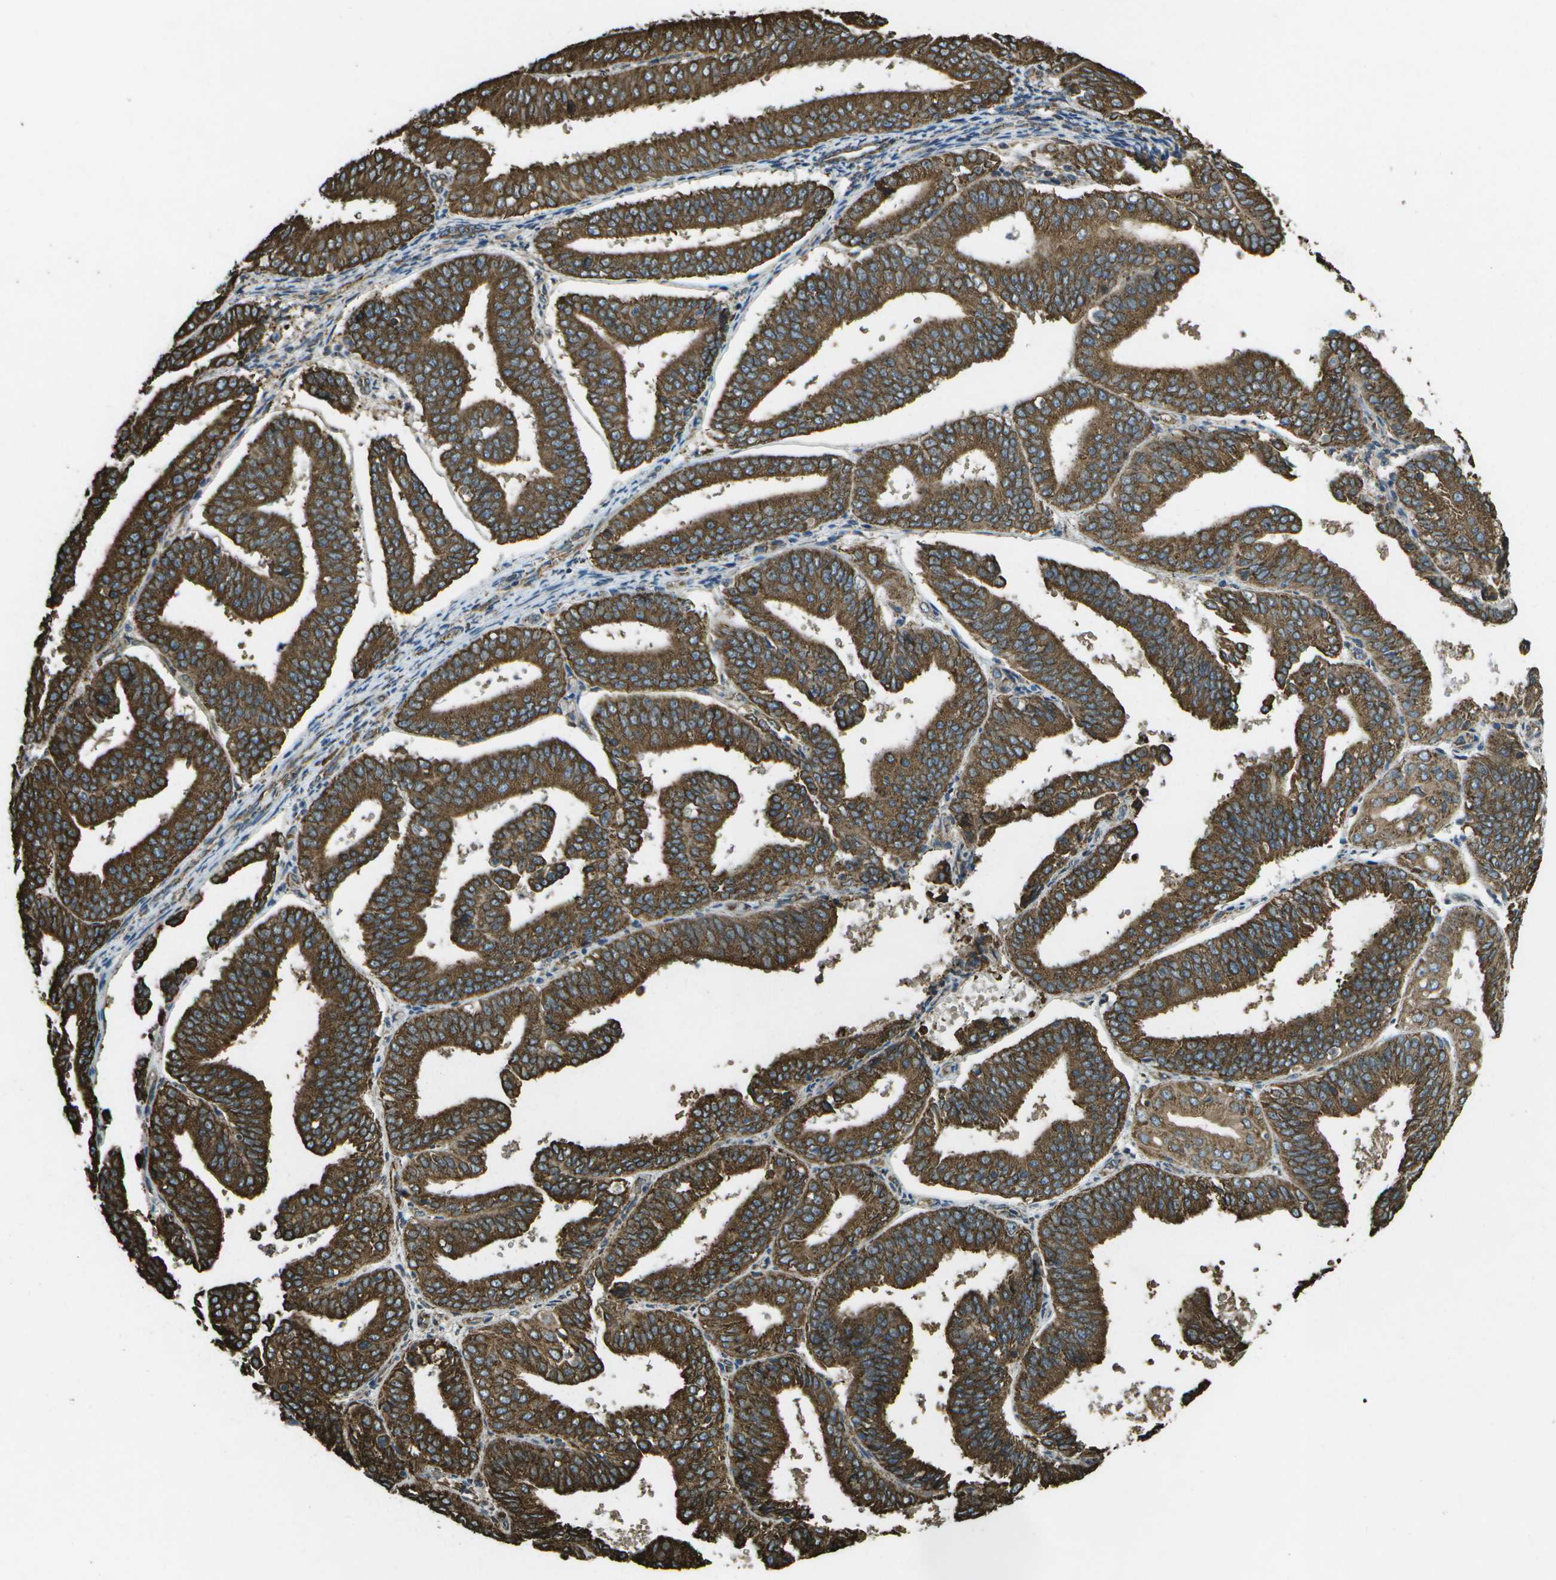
{"staining": {"intensity": "strong", "quantity": ">75%", "location": "cytoplasmic/membranous"}, "tissue": "endometrial cancer", "cell_type": "Tumor cells", "image_type": "cancer", "snomed": [{"axis": "morphology", "description": "Adenocarcinoma, NOS"}, {"axis": "topography", "description": "Endometrium"}], "caption": "Approximately >75% of tumor cells in adenocarcinoma (endometrial) demonstrate strong cytoplasmic/membranous protein positivity as visualized by brown immunohistochemical staining.", "gene": "PDIA4", "patient": {"sex": "female", "age": 63}}